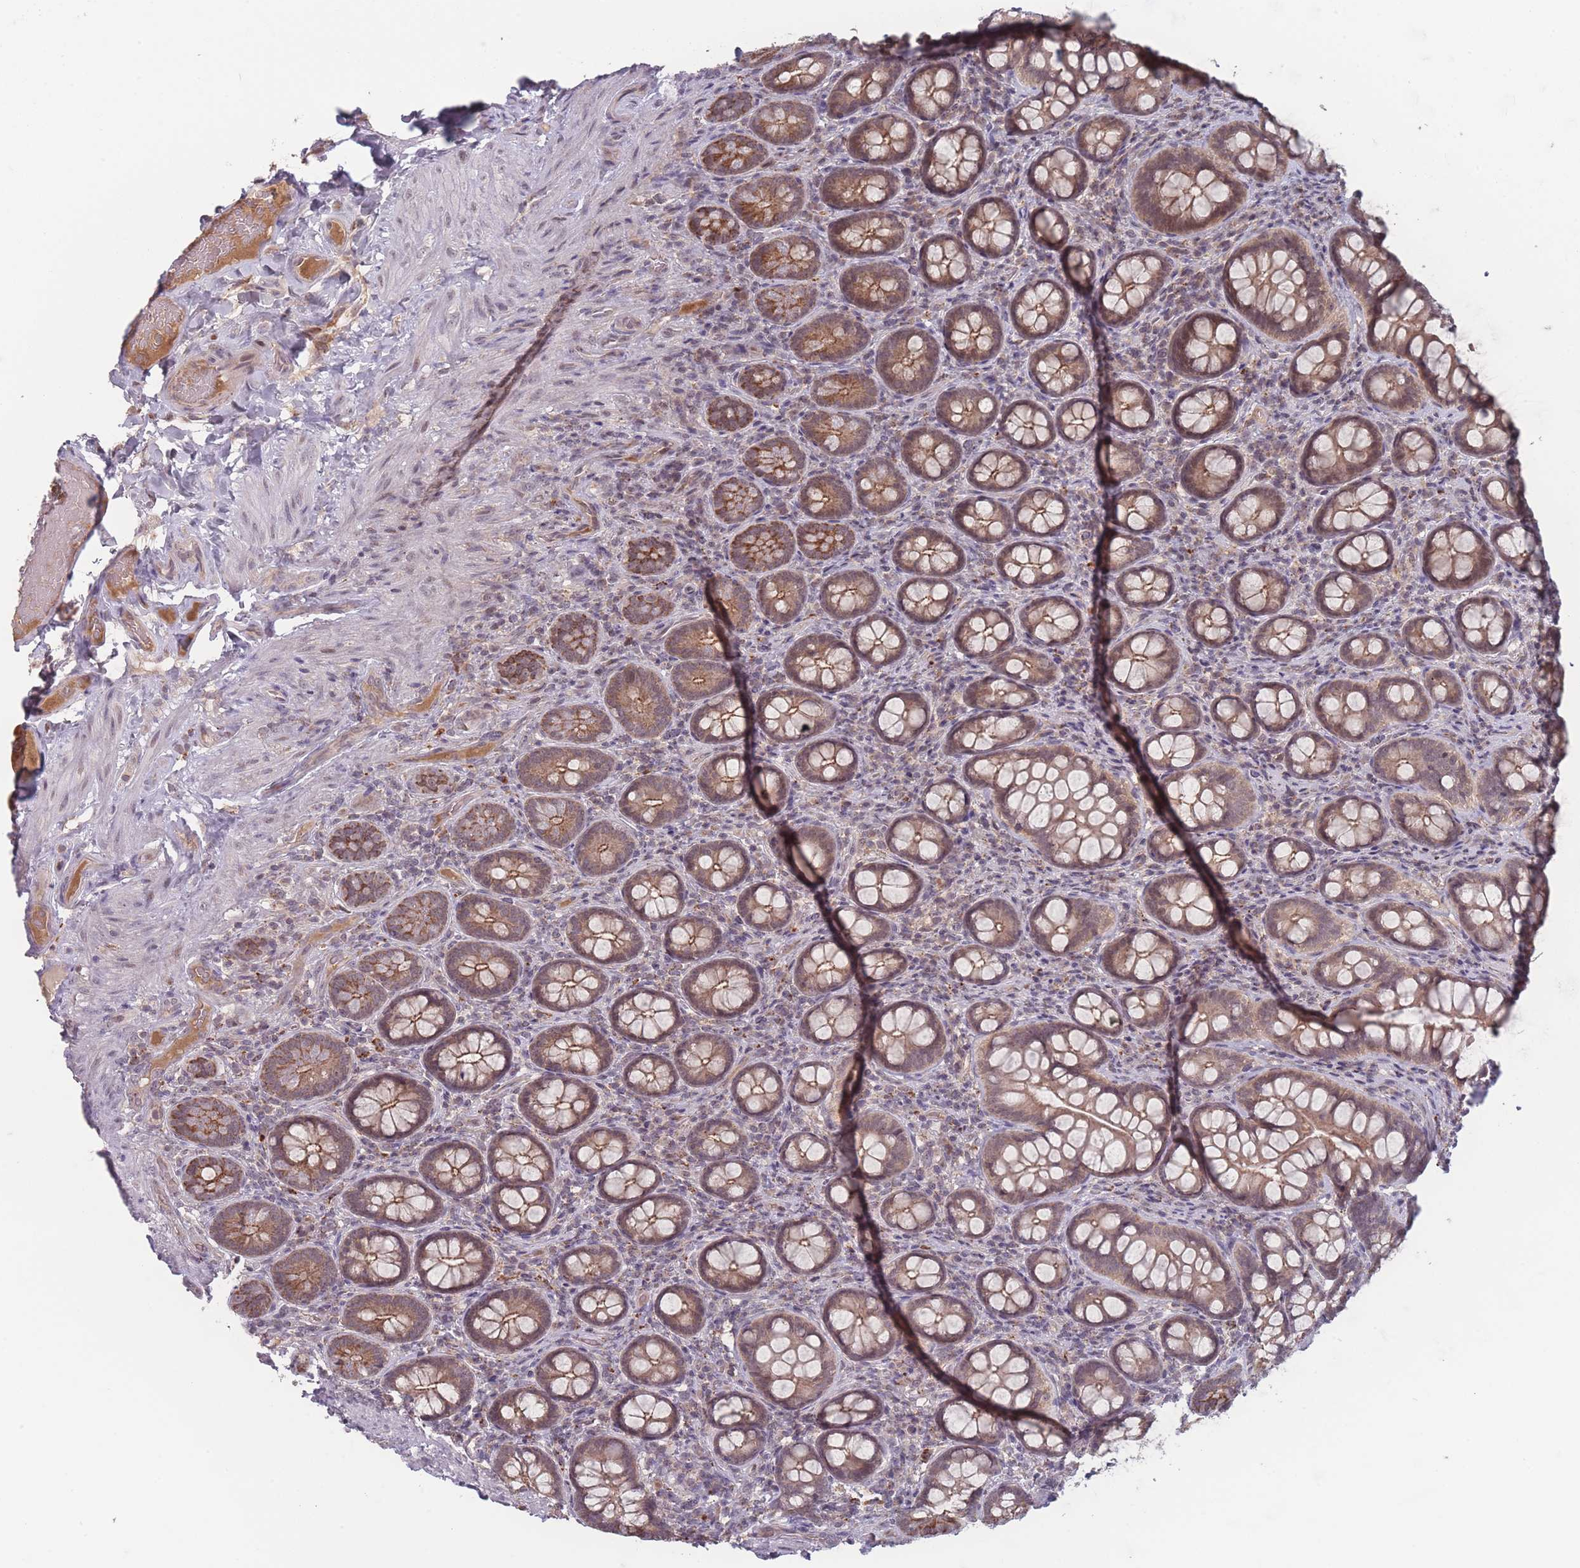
{"staining": {"intensity": "moderate", "quantity": ">75%", "location": "cytoplasmic/membranous"}, "tissue": "small intestine", "cell_type": "Glandular cells", "image_type": "normal", "snomed": [{"axis": "morphology", "description": "Normal tissue, NOS"}, {"axis": "topography", "description": "Small intestine"}], "caption": "Normal small intestine displays moderate cytoplasmic/membranous staining in about >75% of glandular cells, visualized by immunohistochemistry.", "gene": "TMEM232", "patient": {"sex": "male", "age": 70}}